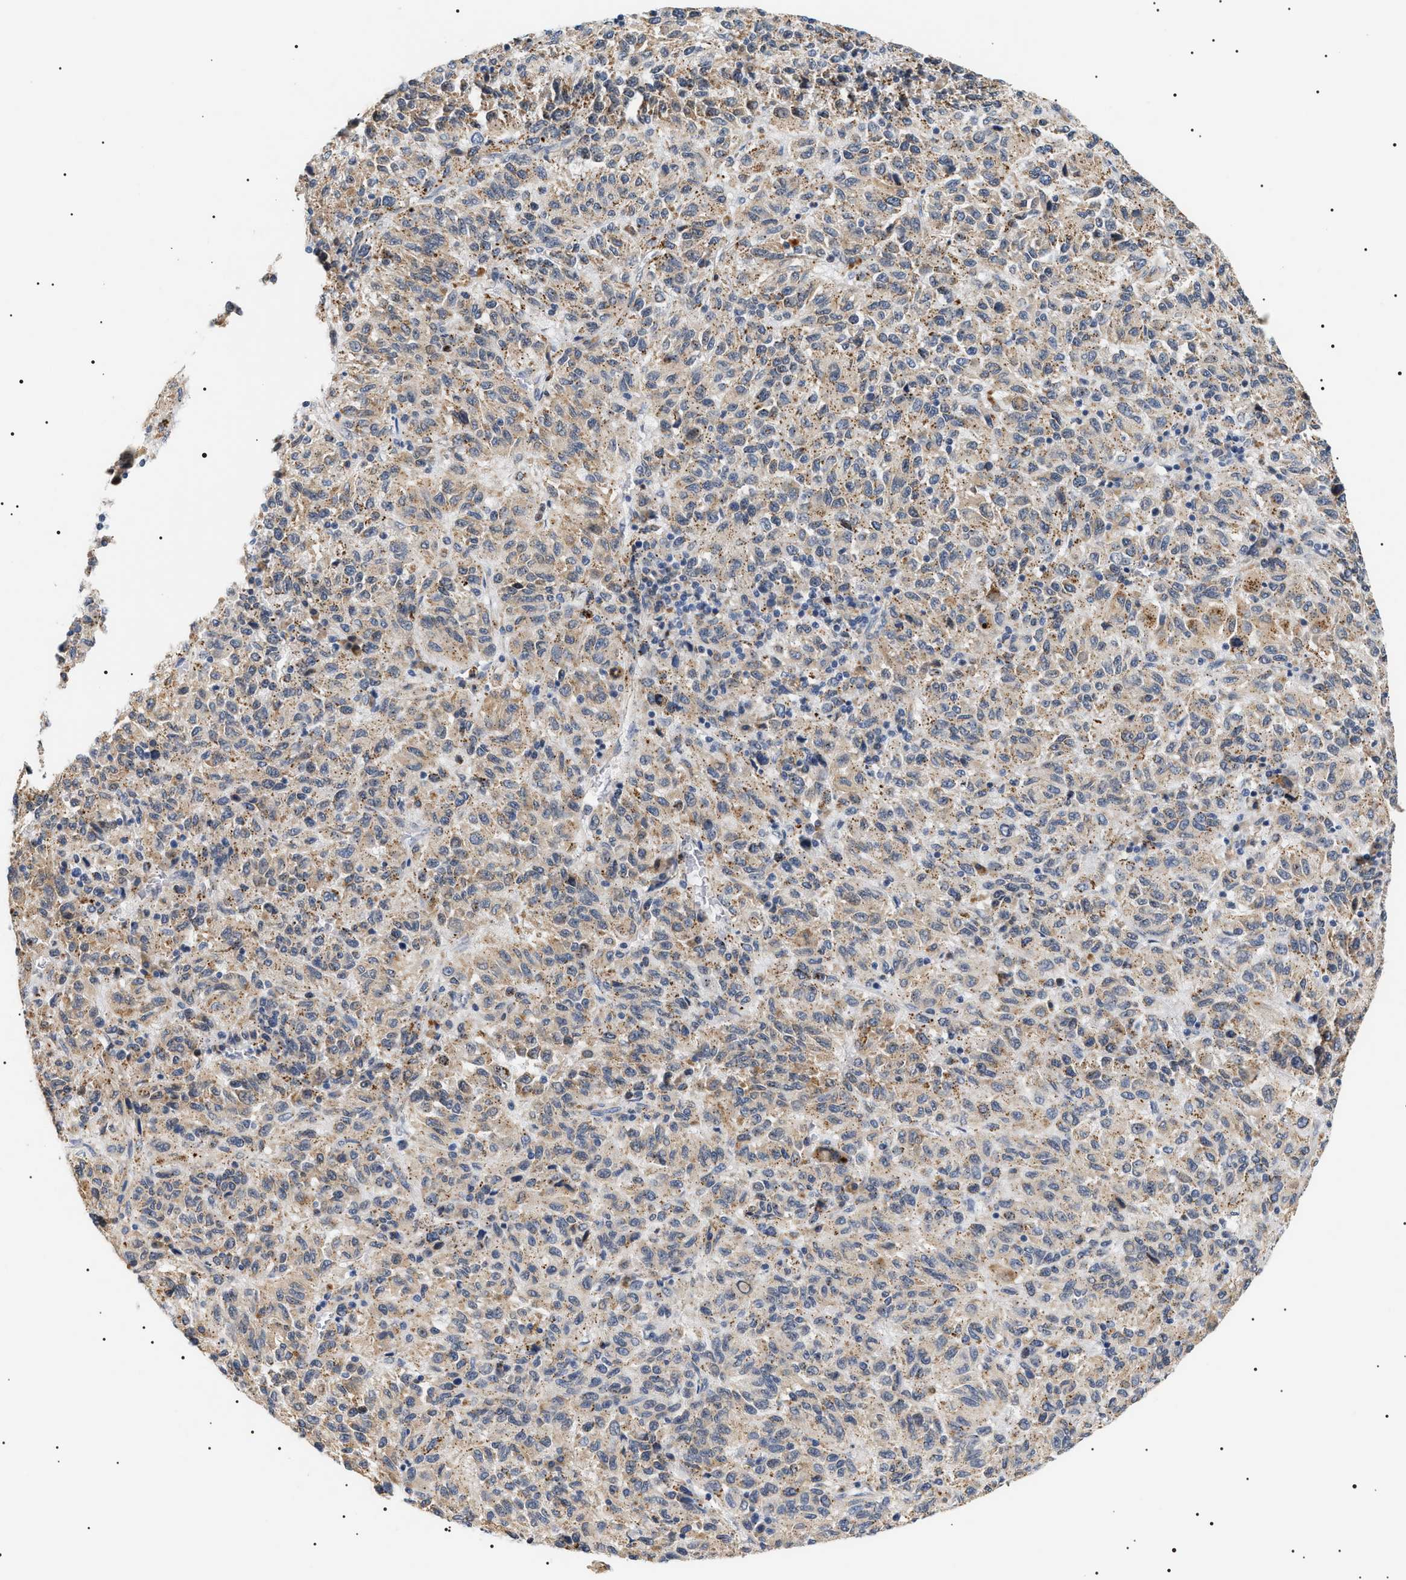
{"staining": {"intensity": "weak", "quantity": "25%-75%", "location": "cytoplasmic/membranous"}, "tissue": "melanoma", "cell_type": "Tumor cells", "image_type": "cancer", "snomed": [{"axis": "morphology", "description": "Malignant melanoma, Metastatic site"}, {"axis": "topography", "description": "Lung"}], "caption": "Brown immunohistochemical staining in melanoma reveals weak cytoplasmic/membranous staining in about 25%-75% of tumor cells.", "gene": "HSD17B11", "patient": {"sex": "male", "age": 64}}